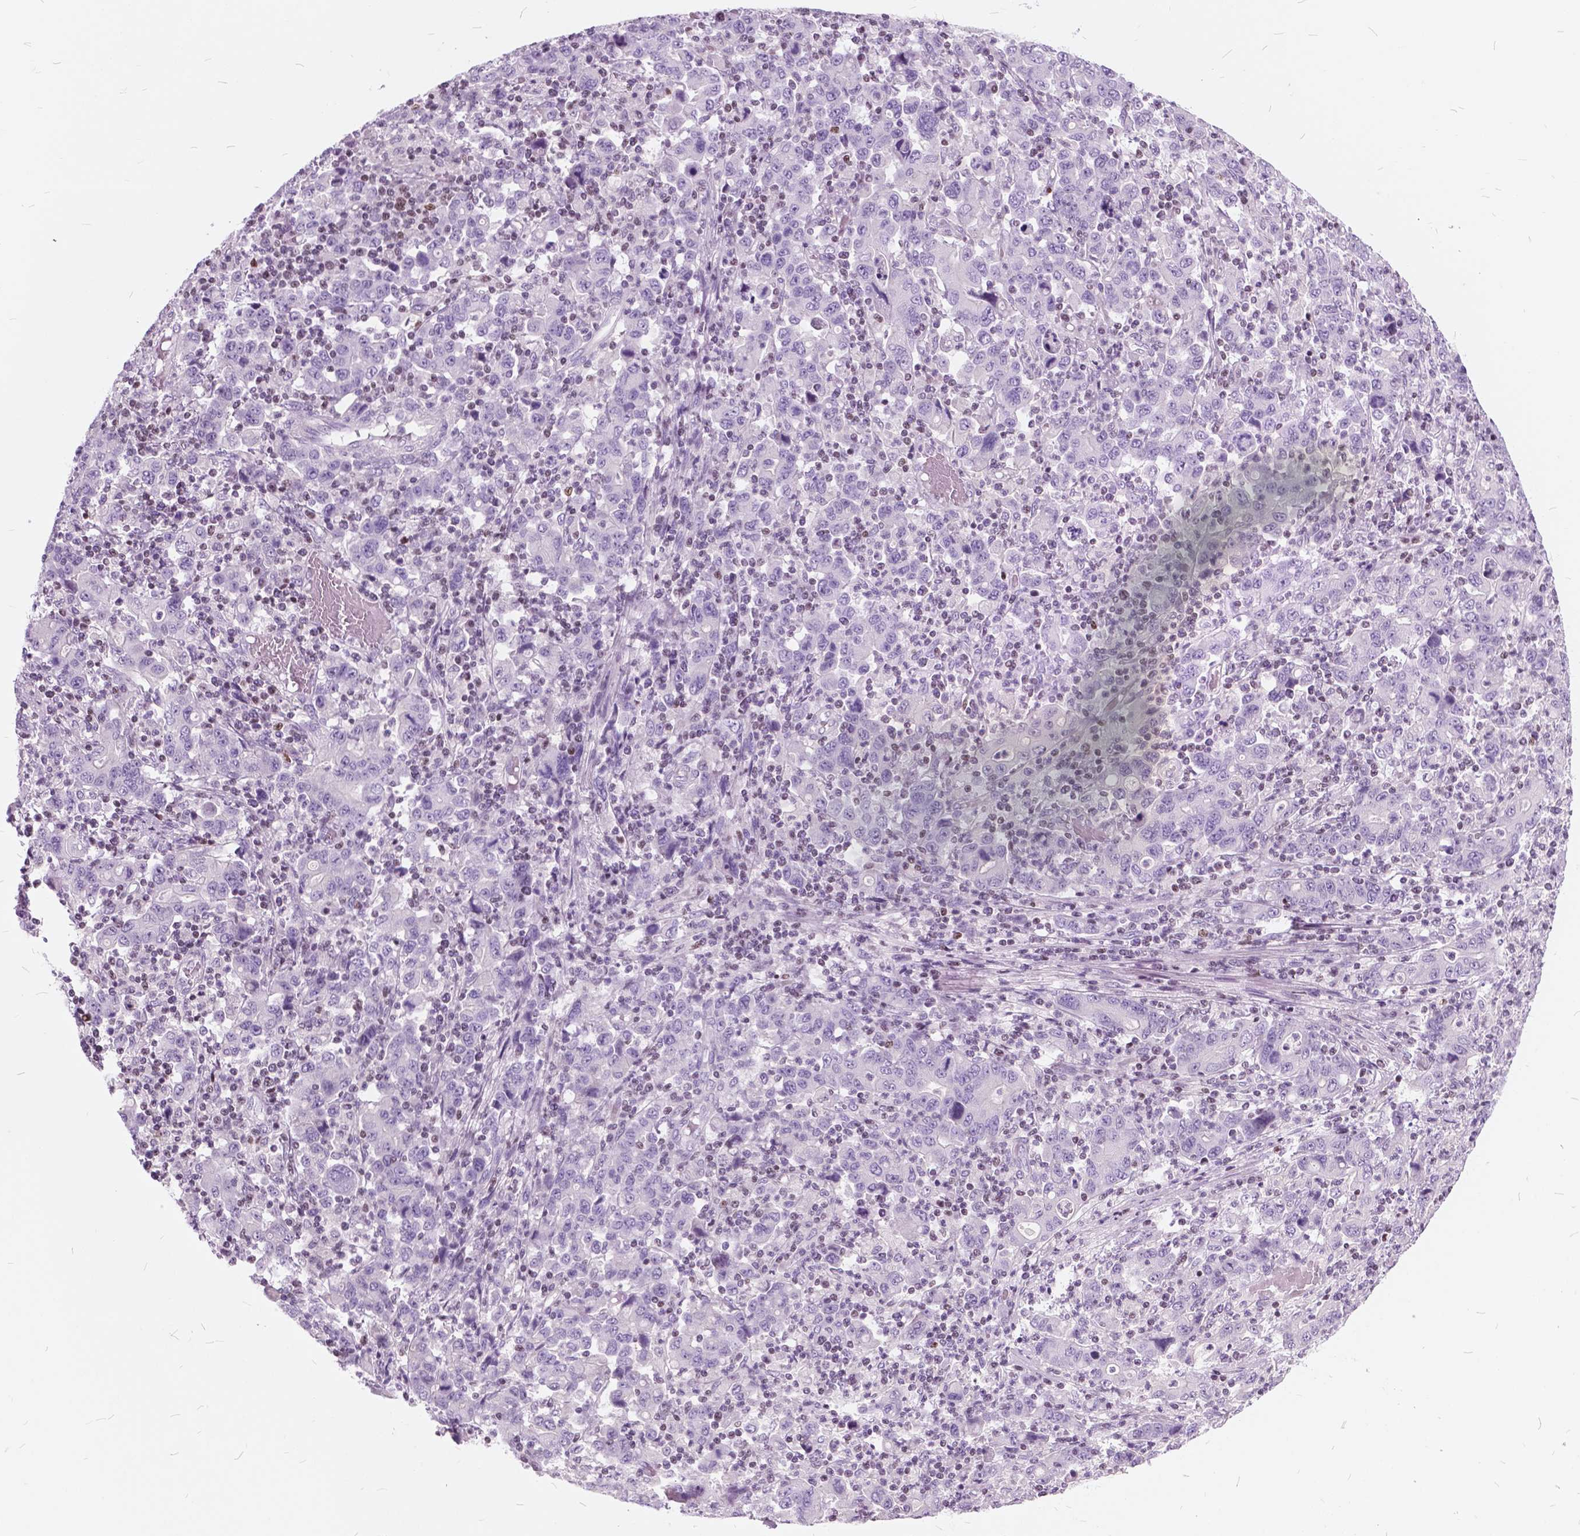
{"staining": {"intensity": "negative", "quantity": "none", "location": "none"}, "tissue": "stomach cancer", "cell_type": "Tumor cells", "image_type": "cancer", "snomed": [{"axis": "morphology", "description": "Adenocarcinoma, NOS"}, {"axis": "topography", "description": "Stomach, upper"}], "caption": "Immunohistochemistry of human stomach cancer (adenocarcinoma) exhibits no positivity in tumor cells. (DAB immunohistochemistry (IHC) with hematoxylin counter stain).", "gene": "SP140", "patient": {"sex": "male", "age": 69}}